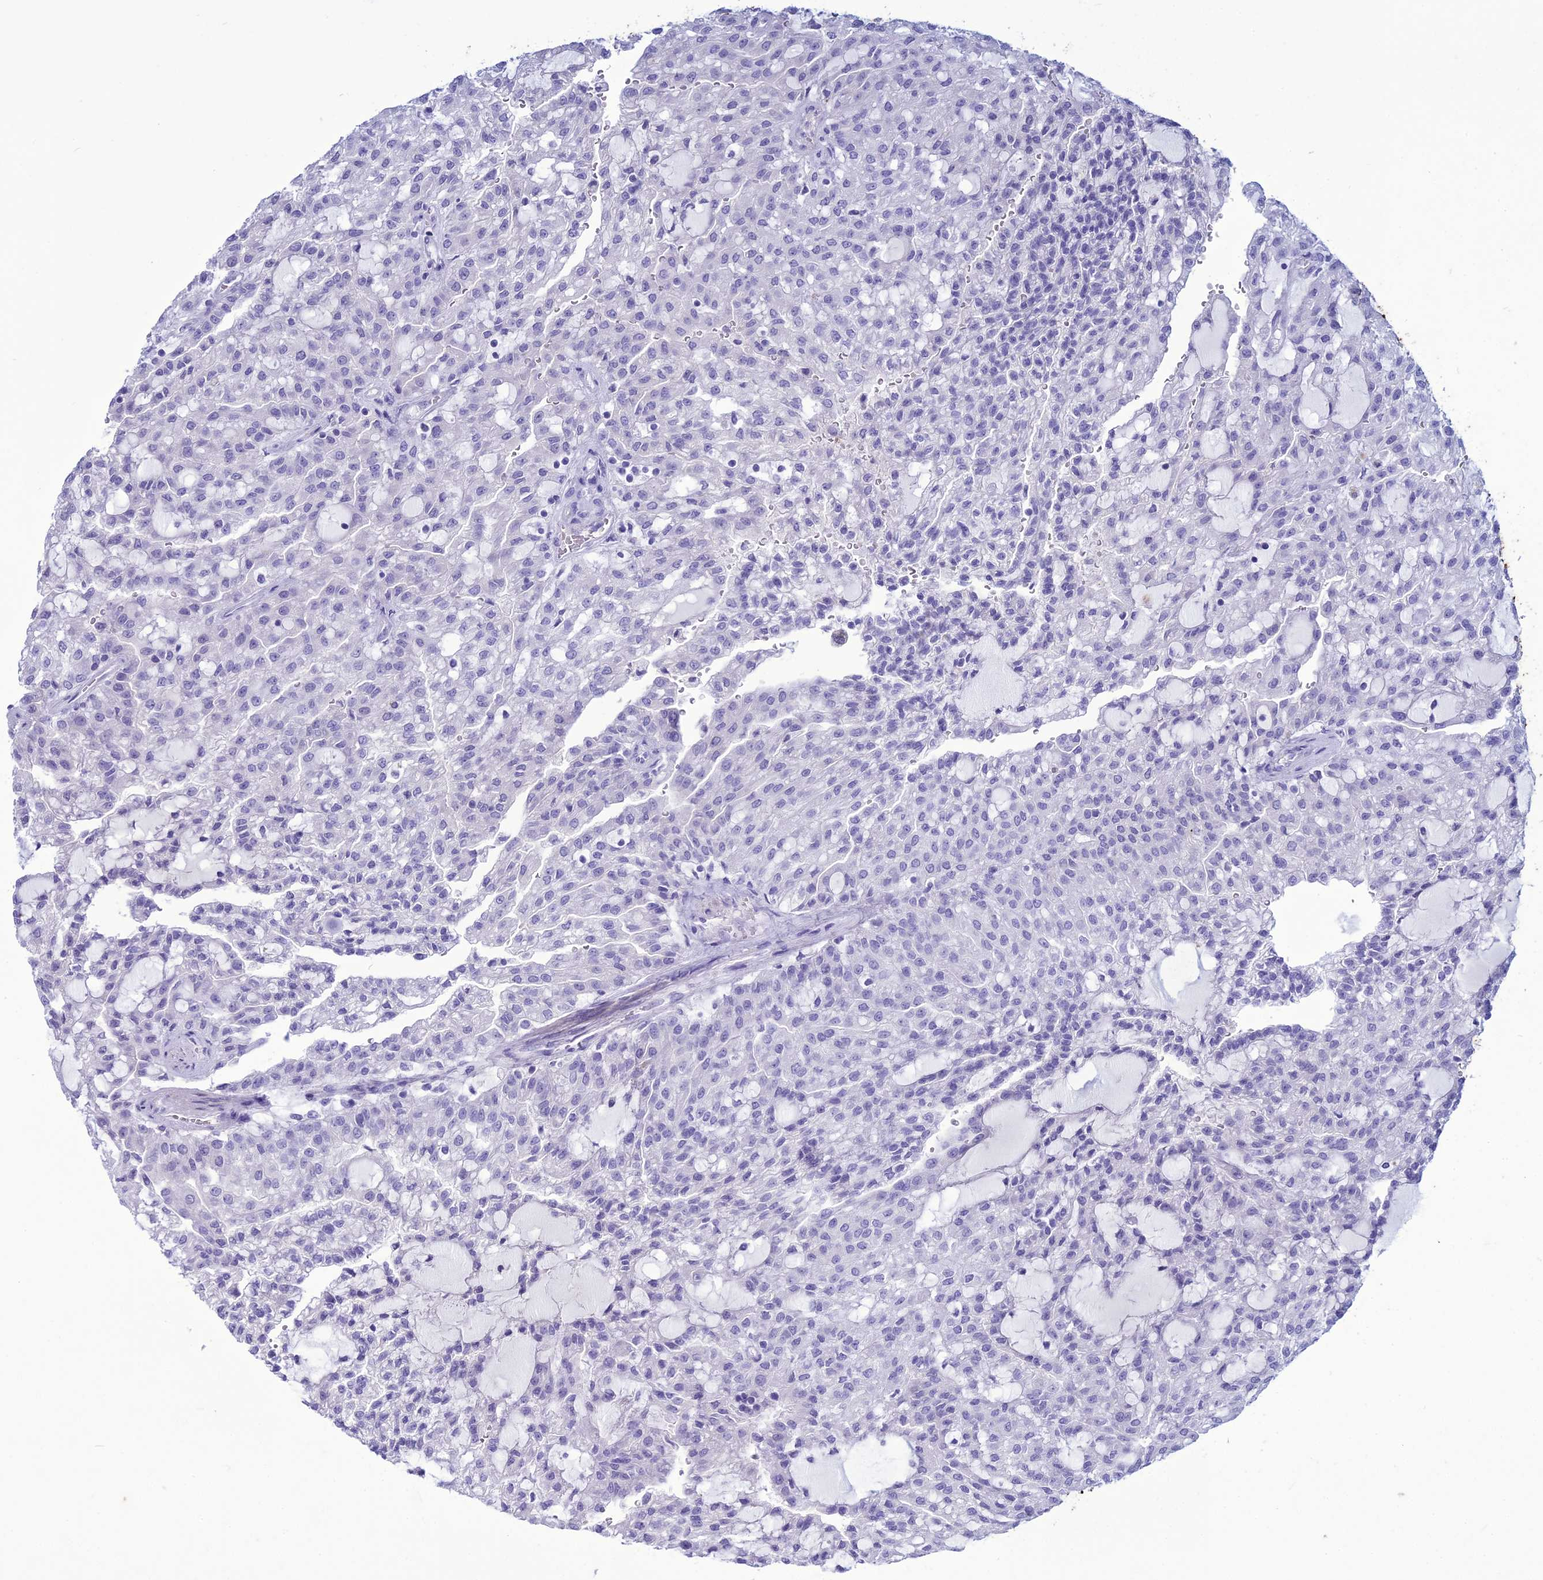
{"staining": {"intensity": "negative", "quantity": "none", "location": "none"}, "tissue": "renal cancer", "cell_type": "Tumor cells", "image_type": "cancer", "snomed": [{"axis": "morphology", "description": "Adenocarcinoma, NOS"}, {"axis": "topography", "description": "Kidney"}], "caption": "High magnification brightfield microscopy of renal cancer stained with DAB (brown) and counterstained with hematoxylin (blue): tumor cells show no significant staining. Nuclei are stained in blue.", "gene": "CLEC2L", "patient": {"sex": "male", "age": 63}}